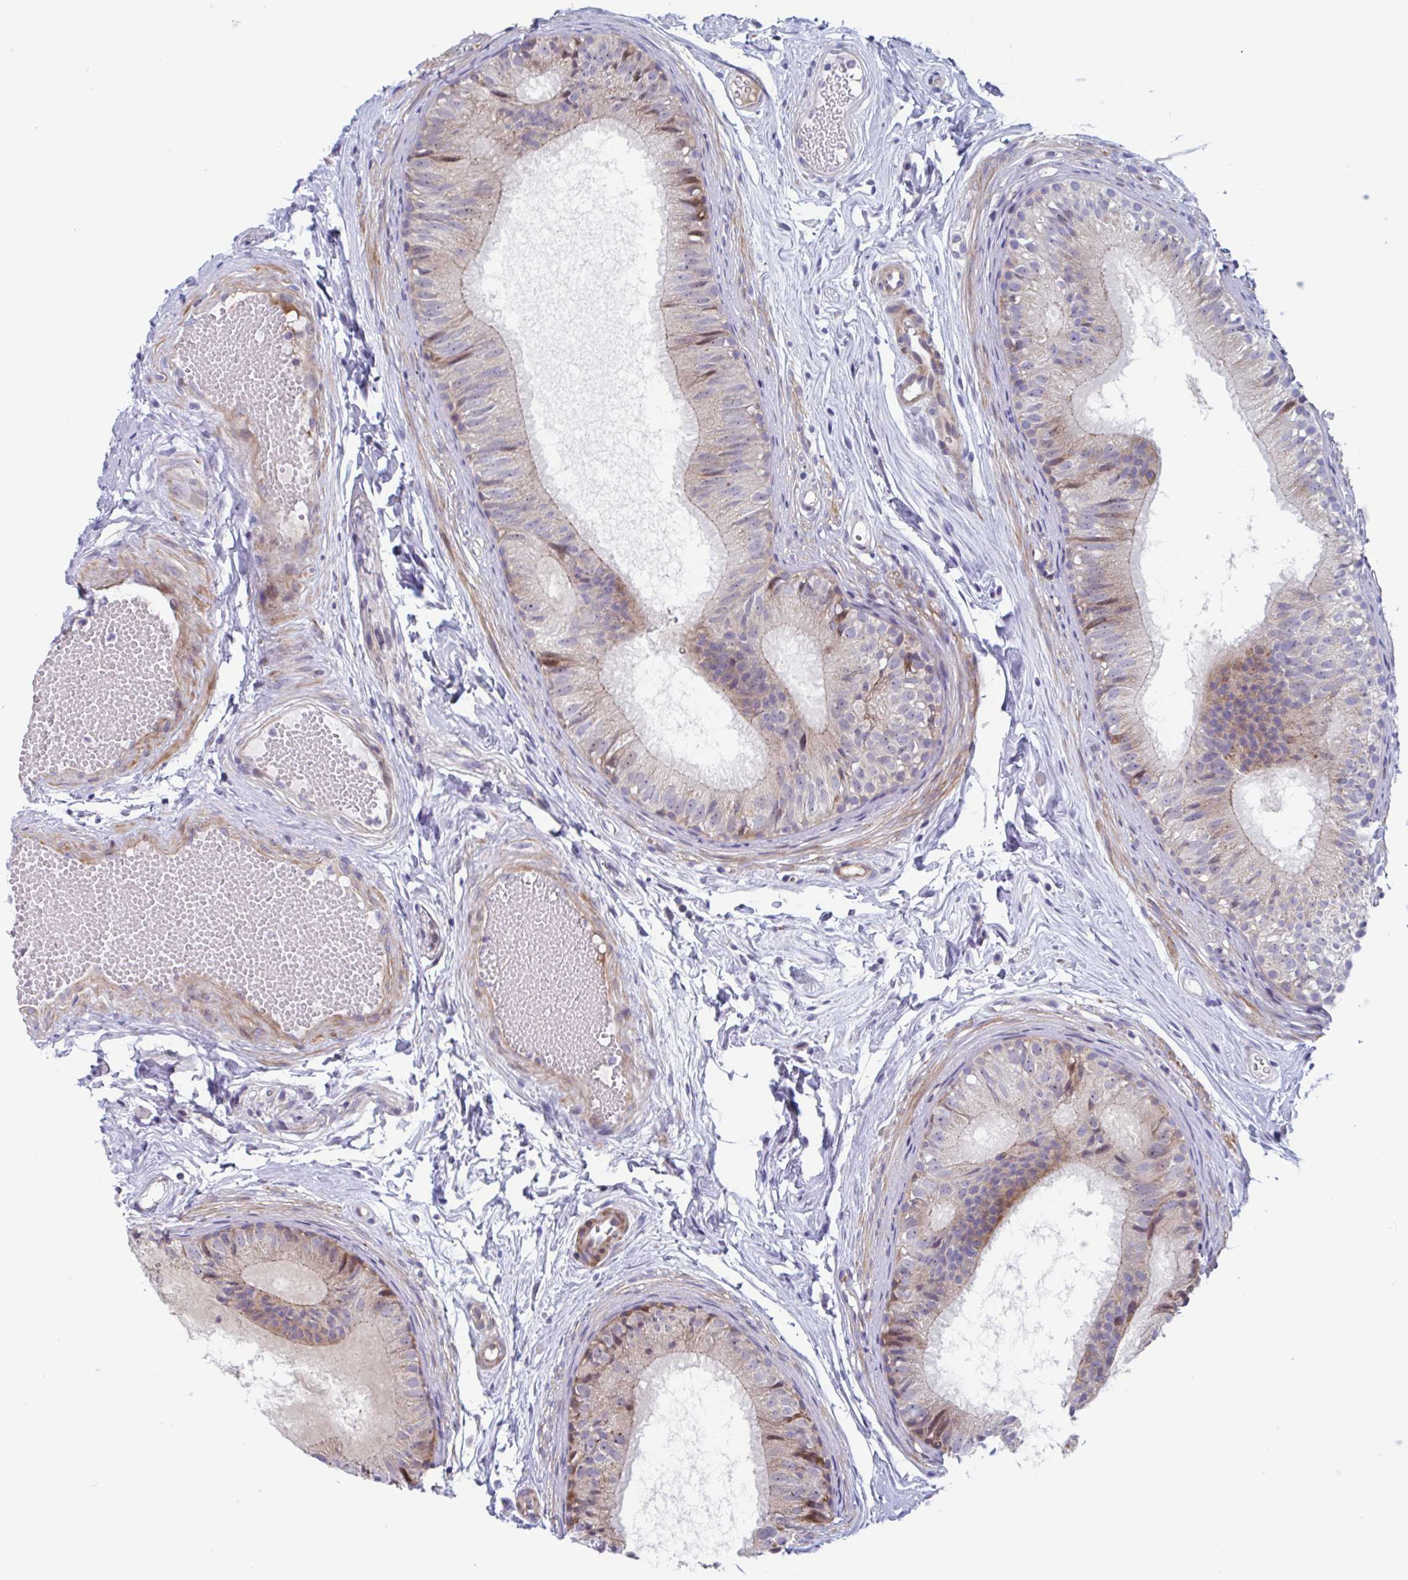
{"staining": {"intensity": "moderate", "quantity": "25%-75%", "location": "cytoplasmic/membranous"}, "tissue": "epididymis", "cell_type": "Glandular cells", "image_type": "normal", "snomed": [{"axis": "morphology", "description": "Normal tissue, NOS"}, {"axis": "morphology", "description": "Seminoma, NOS"}, {"axis": "topography", "description": "Testis"}, {"axis": "topography", "description": "Epididymis"}], "caption": "Protein staining of unremarkable epididymis shows moderate cytoplasmic/membranous staining in about 25%-75% of glandular cells.", "gene": "DUXA", "patient": {"sex": "male", "age": 34}}